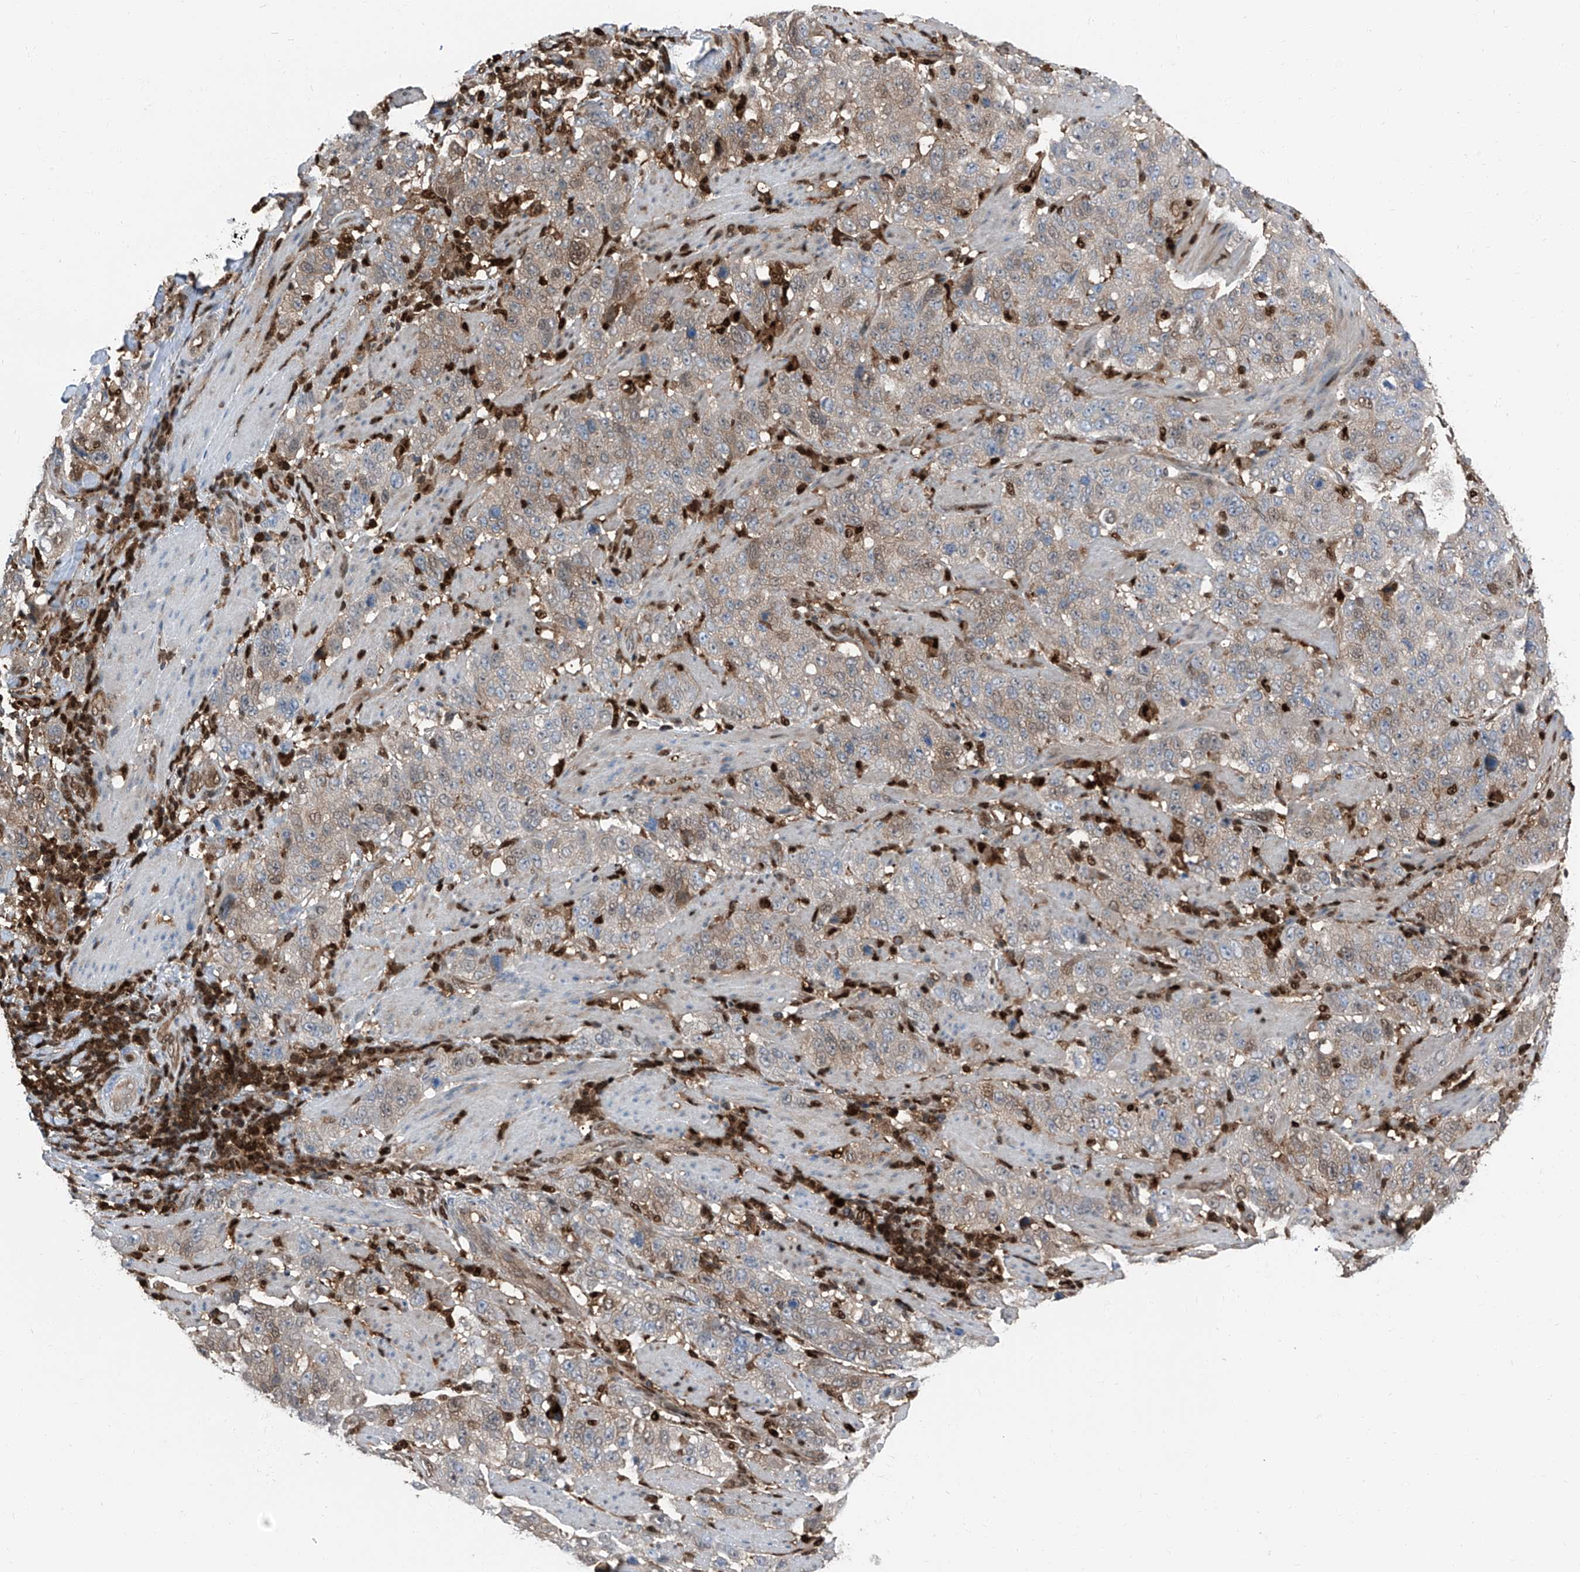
{"staining": {"intensity": "weak", "quantity": "25%-75%", "location": "cytoplasmic/membranous"}, "tissue": "stomach cancer", "cell_type": "Tumor cells", "image_type": "cancer", "snomed": [{"axis": "morphology", "description": "Adenocarcinoma, NOS"}, {"axis": "topography", "description": "Stomach"}], "caption": "Immunohistochemical staining of human stomach cancer (adenocarcinoma) demonstrates weak cytoplasmic/membranous protein positivity in approximately 25%-75% of tumor cells.", "gene": "PSMB10", "patient": {"sex": "male", "age": 48}}